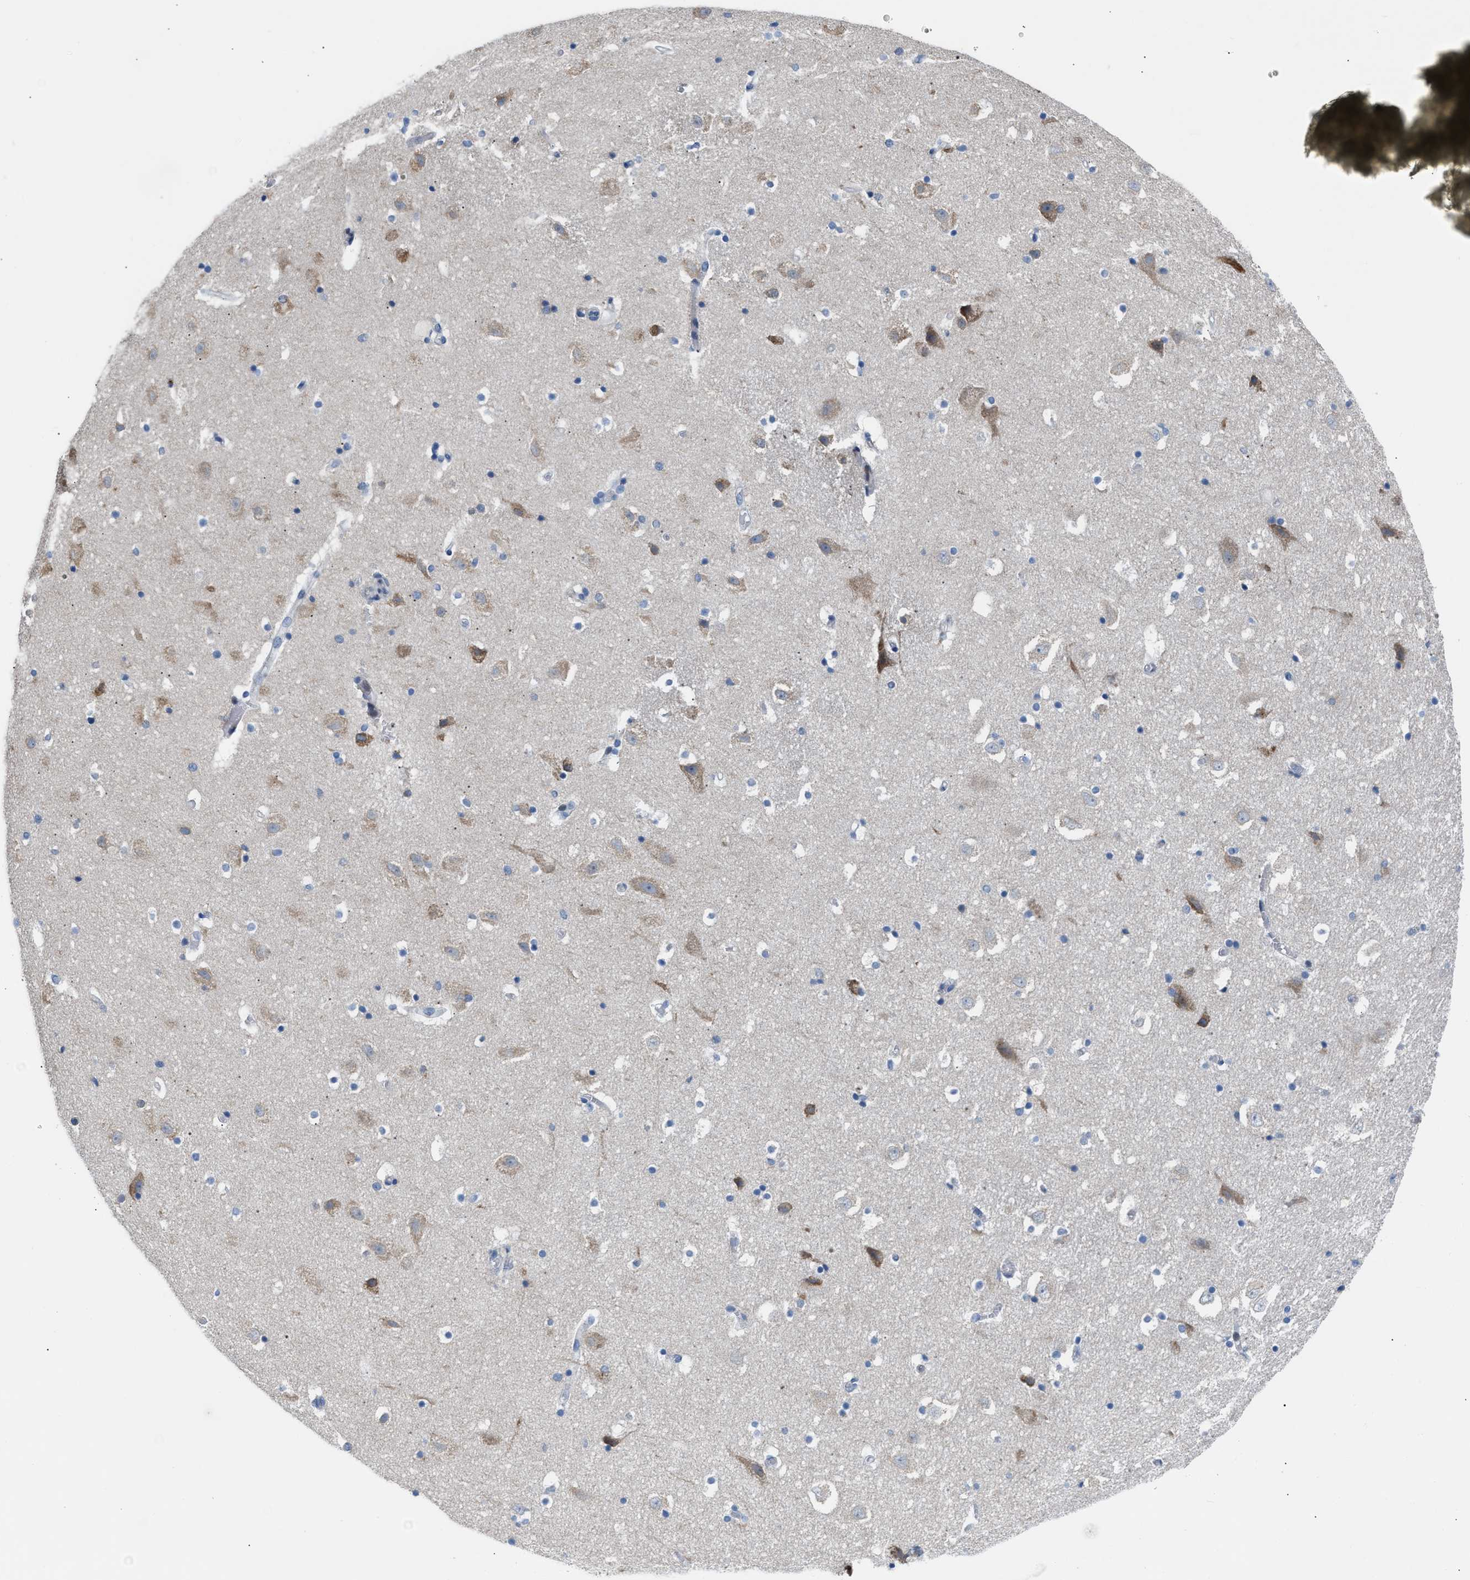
{"staining": {"intensity": "negative", "quantity": "none", "location": "none"}, "tissue": "hippocampus", "cell_type": "Glial cells", "image_type": "normal", "snomed": [{"axis": "morphology", "description": "Normal tissue, NOS"}, {"axis": "topography", "description": "Hippocampus"}], "caption": "A high-resolution micrograph shows immunohistochemistry (IHC) staining of unremarkable hippocampus, which displays no significant staining in glial cells.", "gene": "ATP9A", "patient": {"sex": "male", "age": 45}}